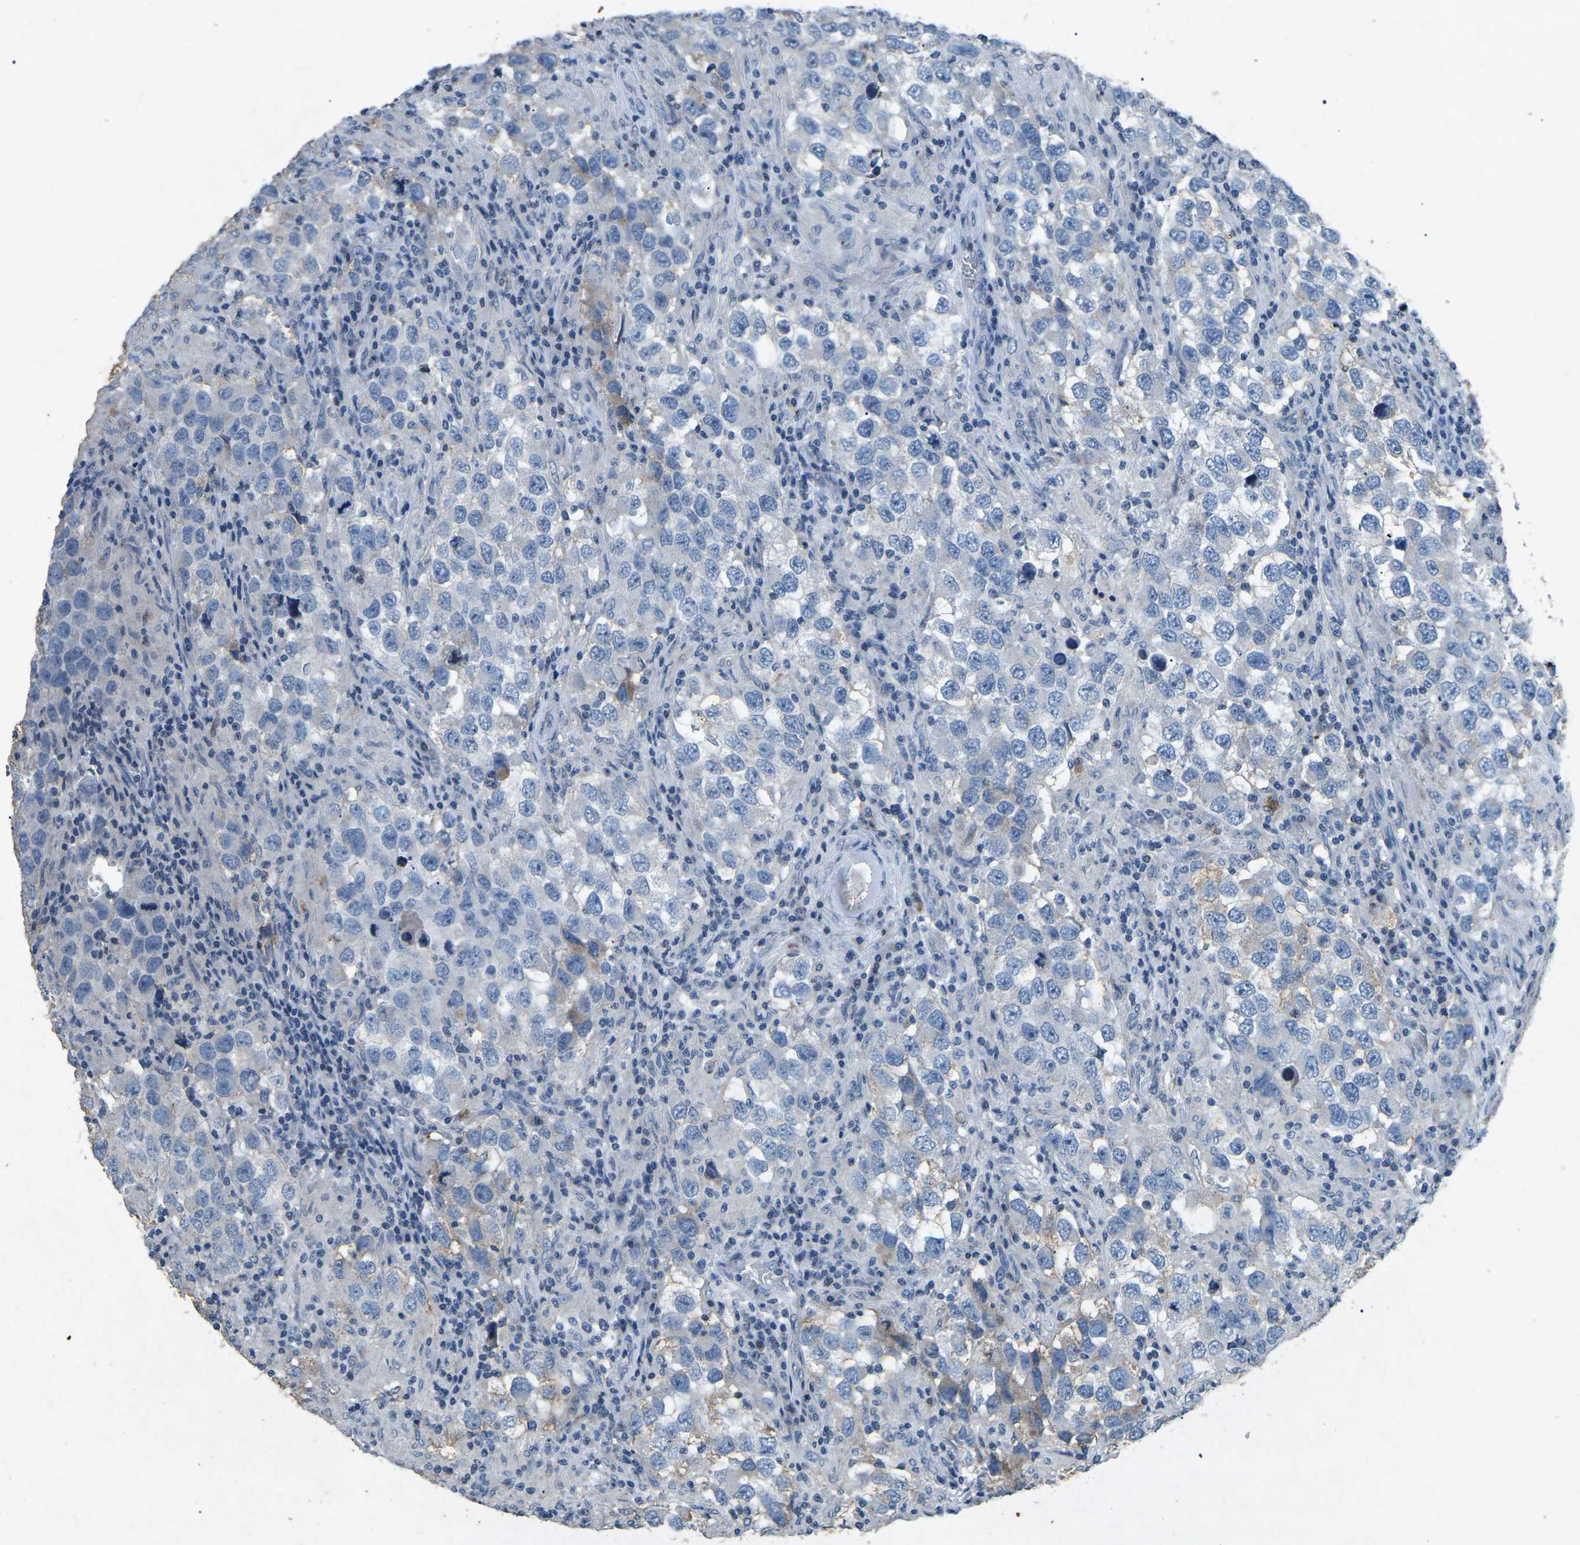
{"staining": {"intensity": "negative", "quantity": "none", "location": "none"}, "tissue": "testis cancer", "cell_type": "Tumor cells", "image_type": "cancer", "snomed": [{"axis": "morphology", "description": "Carcinoma, Embryonal, NOS"}, {"axis": "topography", "description": "Testis"}], "caption": "Immunohistochemistry histopathology image of neoplastic tissue: human testis cancer (embryonal carcinoma) stained with DAB (3,3'-diaminobenzidine) shows no significant protein expression in tumor cells.", "gene": "A1BG", "patient": {"sex": "male", "age": 21}}